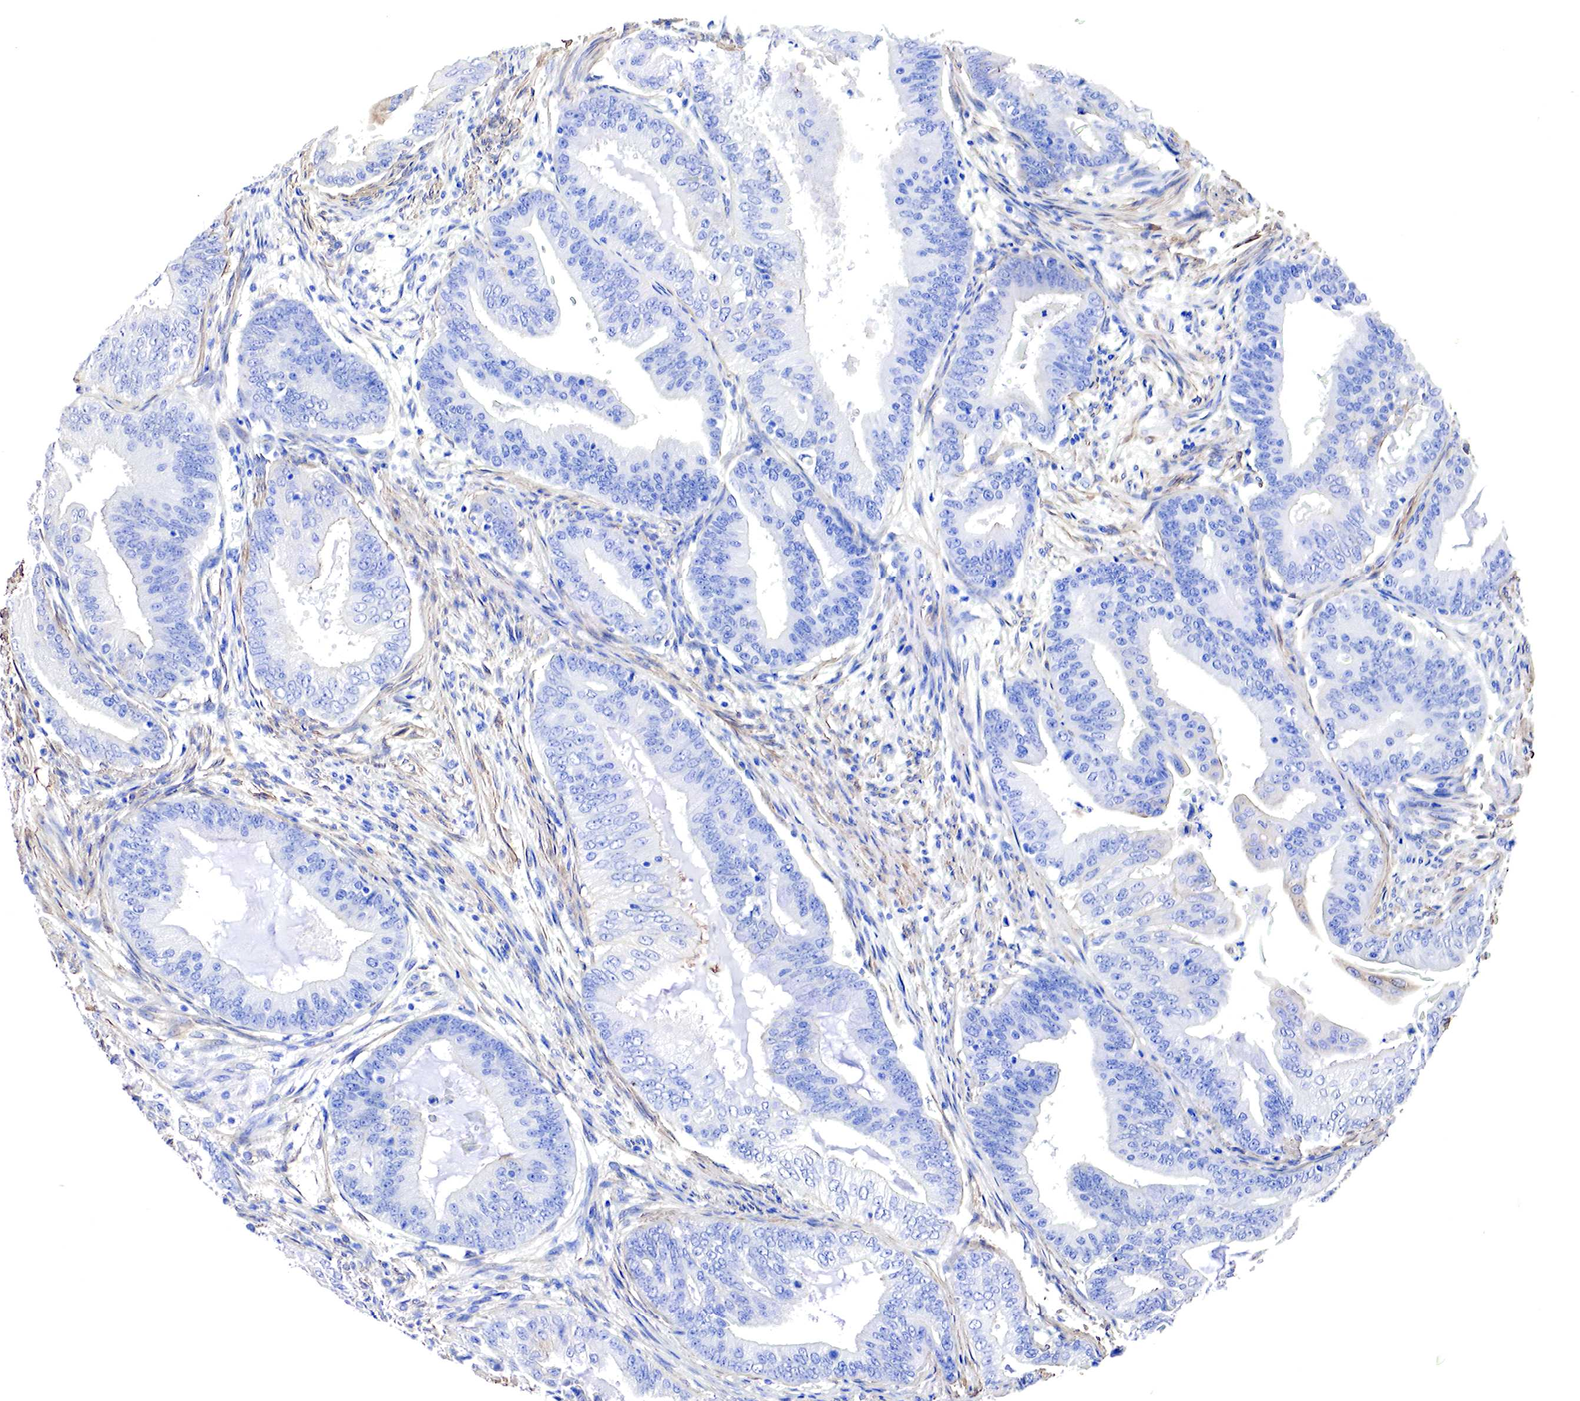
{"staining": {"intensity": "negative", "quantity": "none", "location": "none"}, "tissue": "endometrial cancer", "cell_type": "Tumor cells", "image_type": "cancer", "snomed": [{"axis": "morphology", "description": "Adenocarcinoma, NOS"}, {"axis": "topography", "description": "Endometrium"}], "caption": "Tumor cells are negative for protein expression in human adenocarcinoma (endometrial).", "gene": "TPM1", "patient": {"sex": "female", "age": 63}}